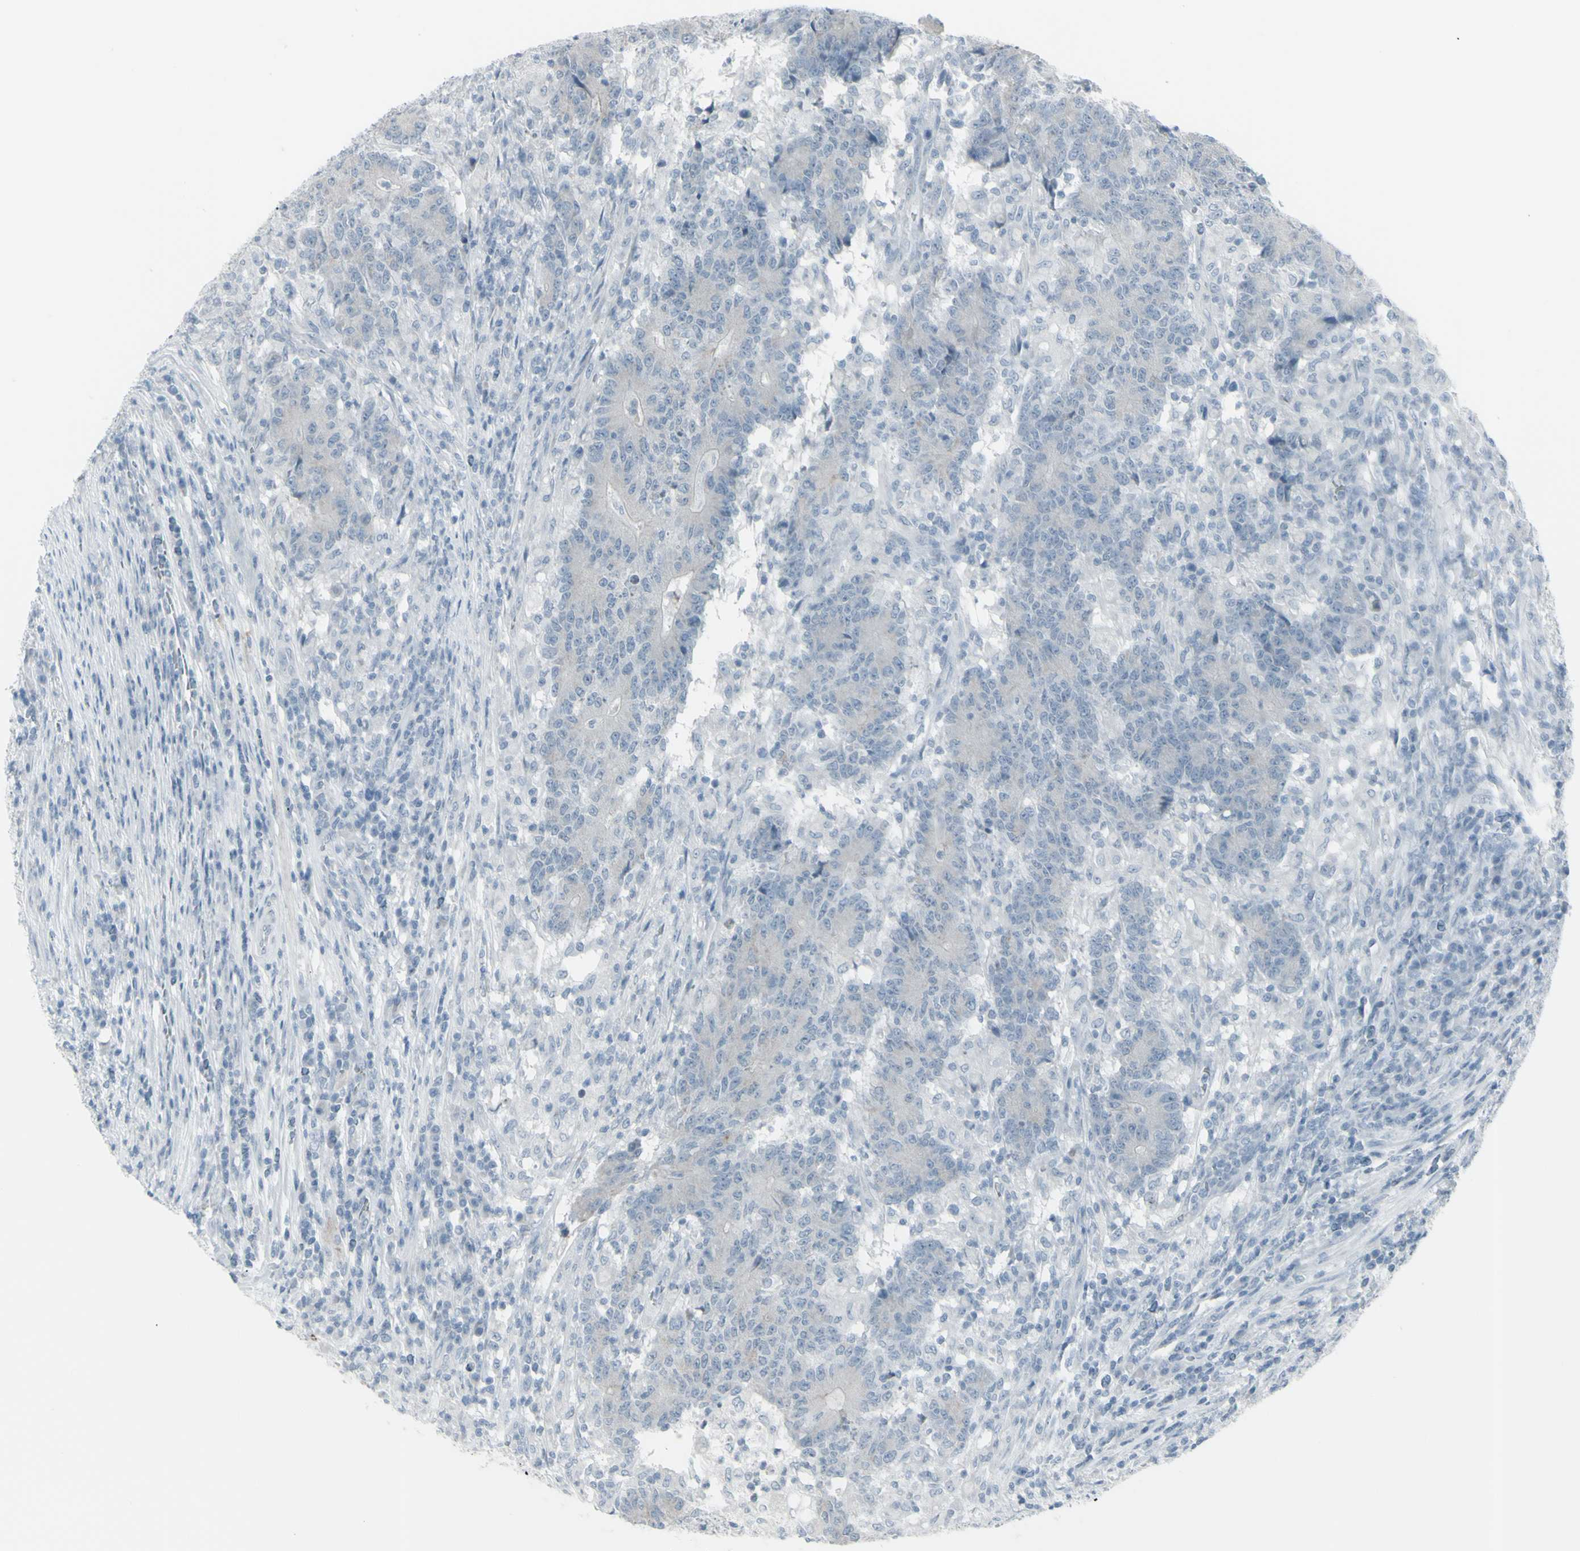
{"staining": {"intensity": "negative", "quantity": "none", "location": "none"}, "tissue": "colorectal cancer", "cell_type": "Tumor cells", "image_type": "cancer", "snomed": [{"axis": "morphology", "description": "Normal tissue, NOS"}, {"axis": "morphology", "description": "Adenocarcinoma, NOS"}, {"axis": "topography", "description": "Colon"}], "caption": "IHC of adenocarcinoma (colorectal) shows no positivity in tumor cells.", "gene": "RAB3A", "patient": {"sex": "female", "age": 75}}